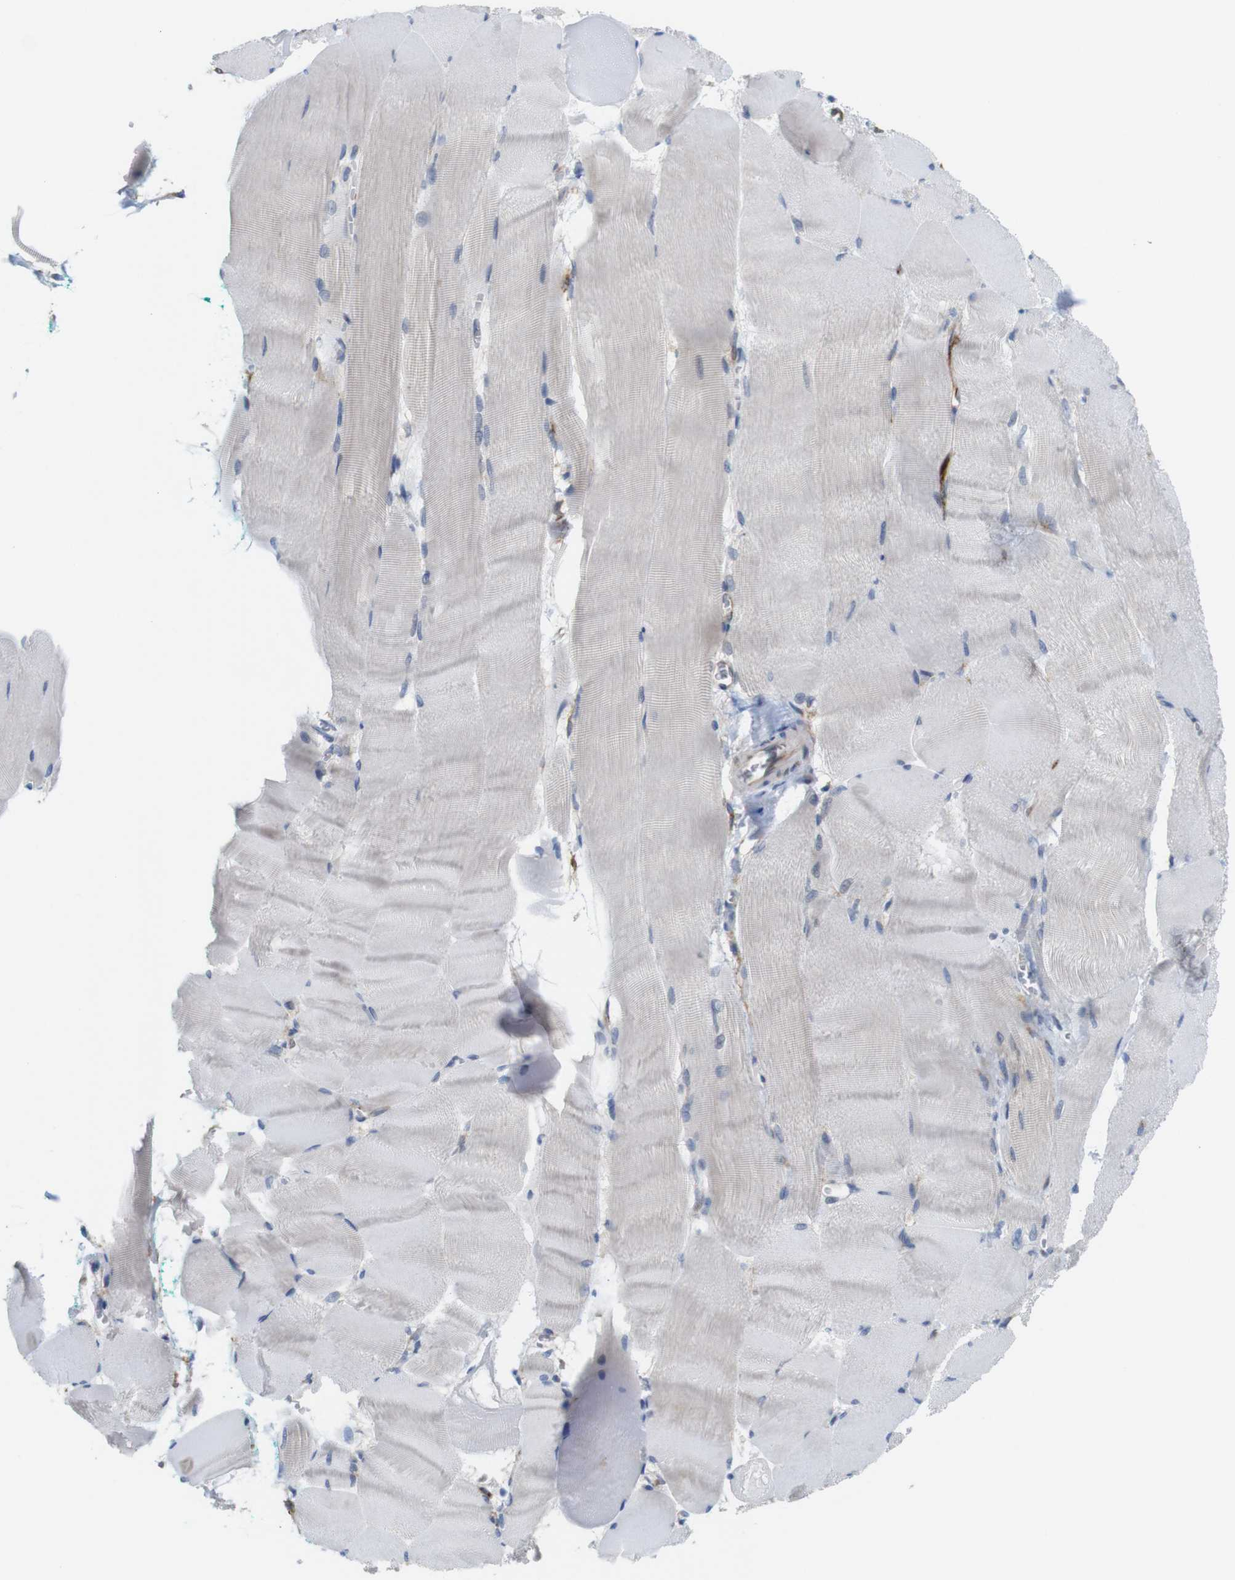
{"staining": {"intensity": "moderate", "quantity": "<25%", "location": "cytoplasmic/membranous"}, "tissue": "skeletal muscle", "cell_type": "Myocytes", "image_type": "normal", "snomed": [{"axis": "morphology", "description": "Normal tissue, NOS"}, {"axis": "morphology", "description": "Squamous cell carcinoma, NOS"}, {"axis": "topography", "description": "Skeletal muscle"}], "caption": "Brown immunohistochemical staining in unremarkable human skeletal muscle reveals moderate cytoplasmic/membranous expression in about <25% of myocytes. (brown staining indicates protein expression, while blue staining denotes nuclei).", "gene": "EFCAB14", "patient": {"sex": "male", "age": 51}}